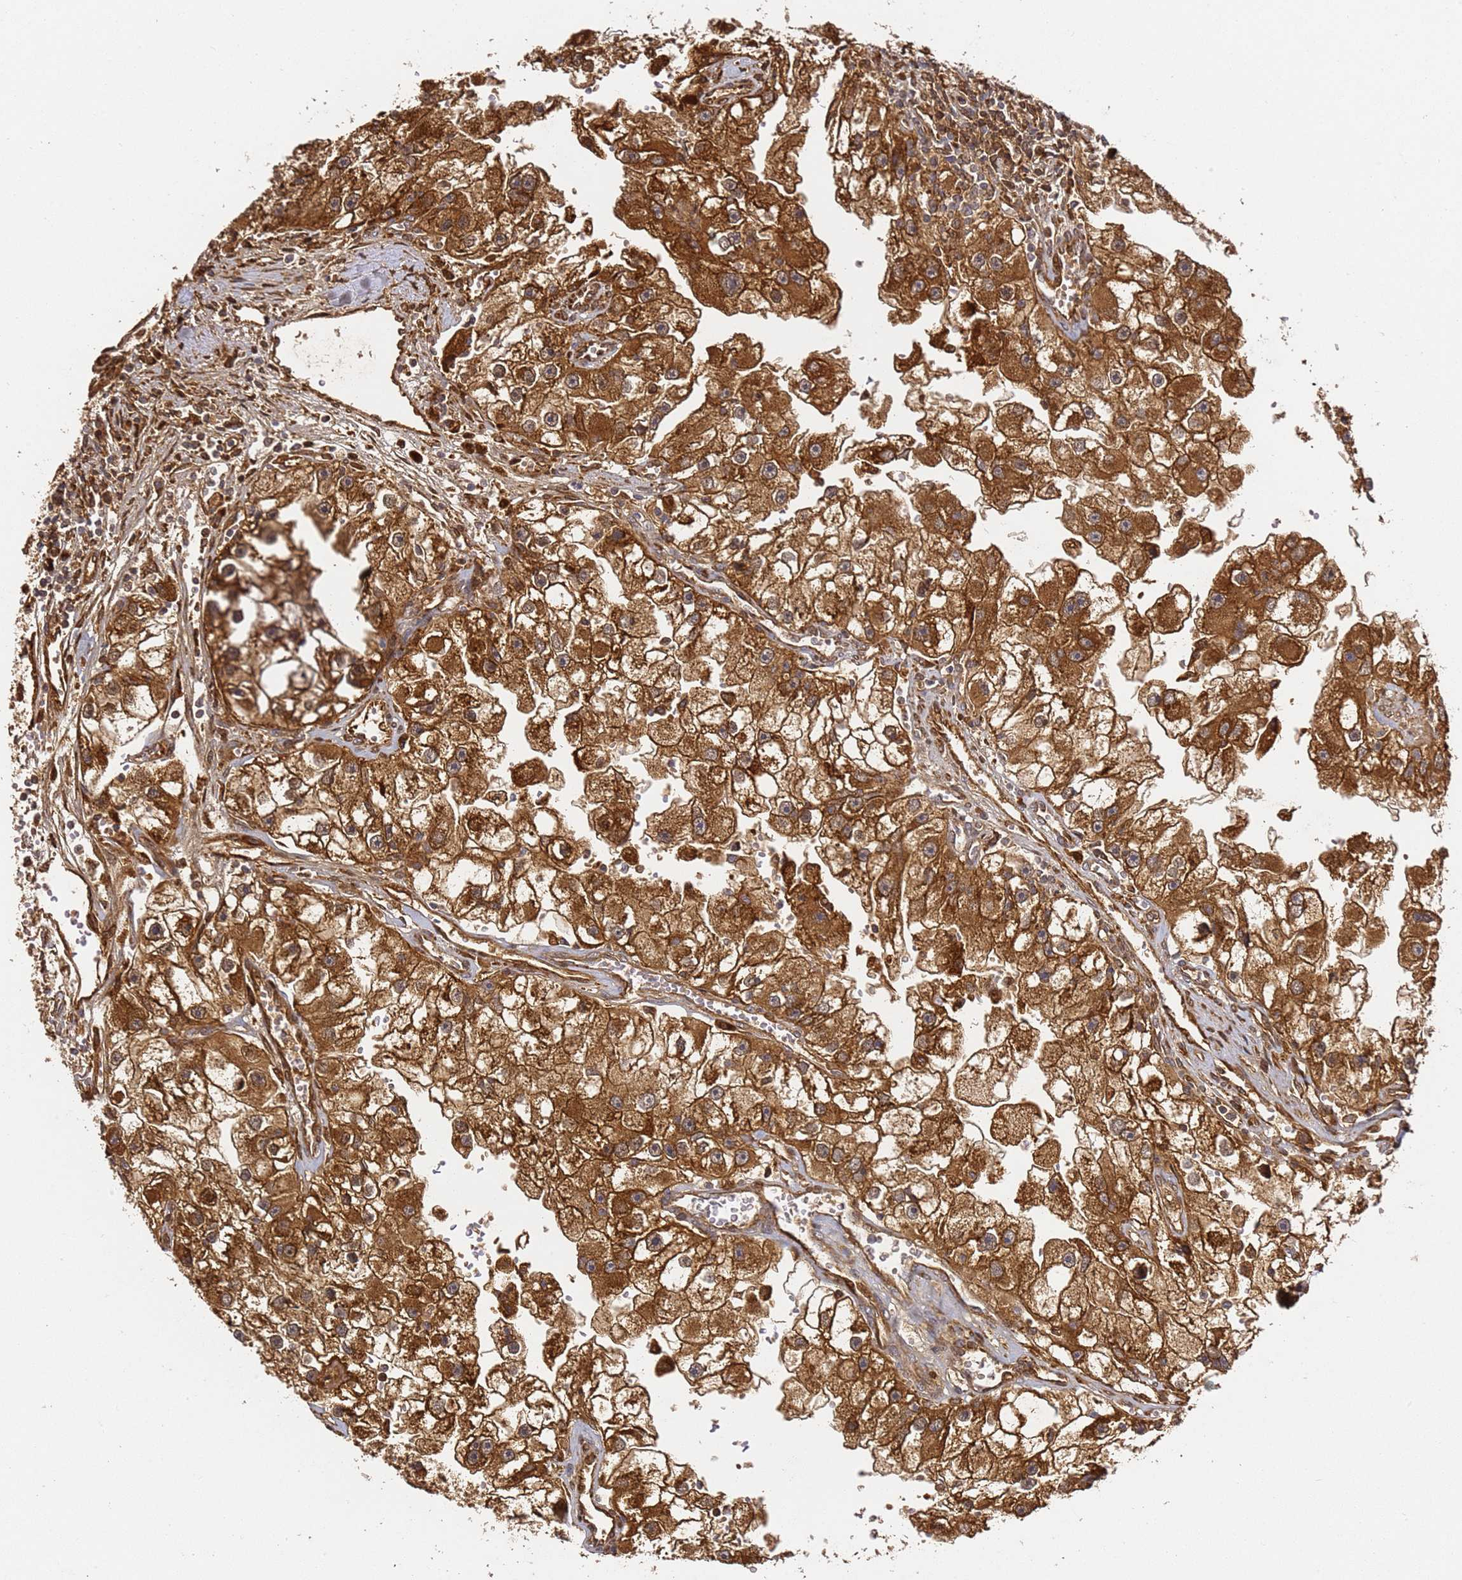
{"staining": {"intensity": "strong", "quantity": ">75%", "location": "cytoplasmic/membranous,nuclear"}, "tissue": "renal cancer", "cell_type": "Tumor cells", "image_type": "cancer", "snomed": [{"axis": "morphology", "description": "Adenocarcinoma, NOS"}, {"axis": "topography", "description": "Kidney"}], "caption": "DAB (3,3'-diaminobenzidine) immunohistochemical staining of human renal cancer (adenocarcinoma) shows strong cytoplasmic/membranous and nuclear protein positivity in approximately >75% of tumor cells.", "gene": "SMOX", "patient": {"sex": "male", "age": 63}}